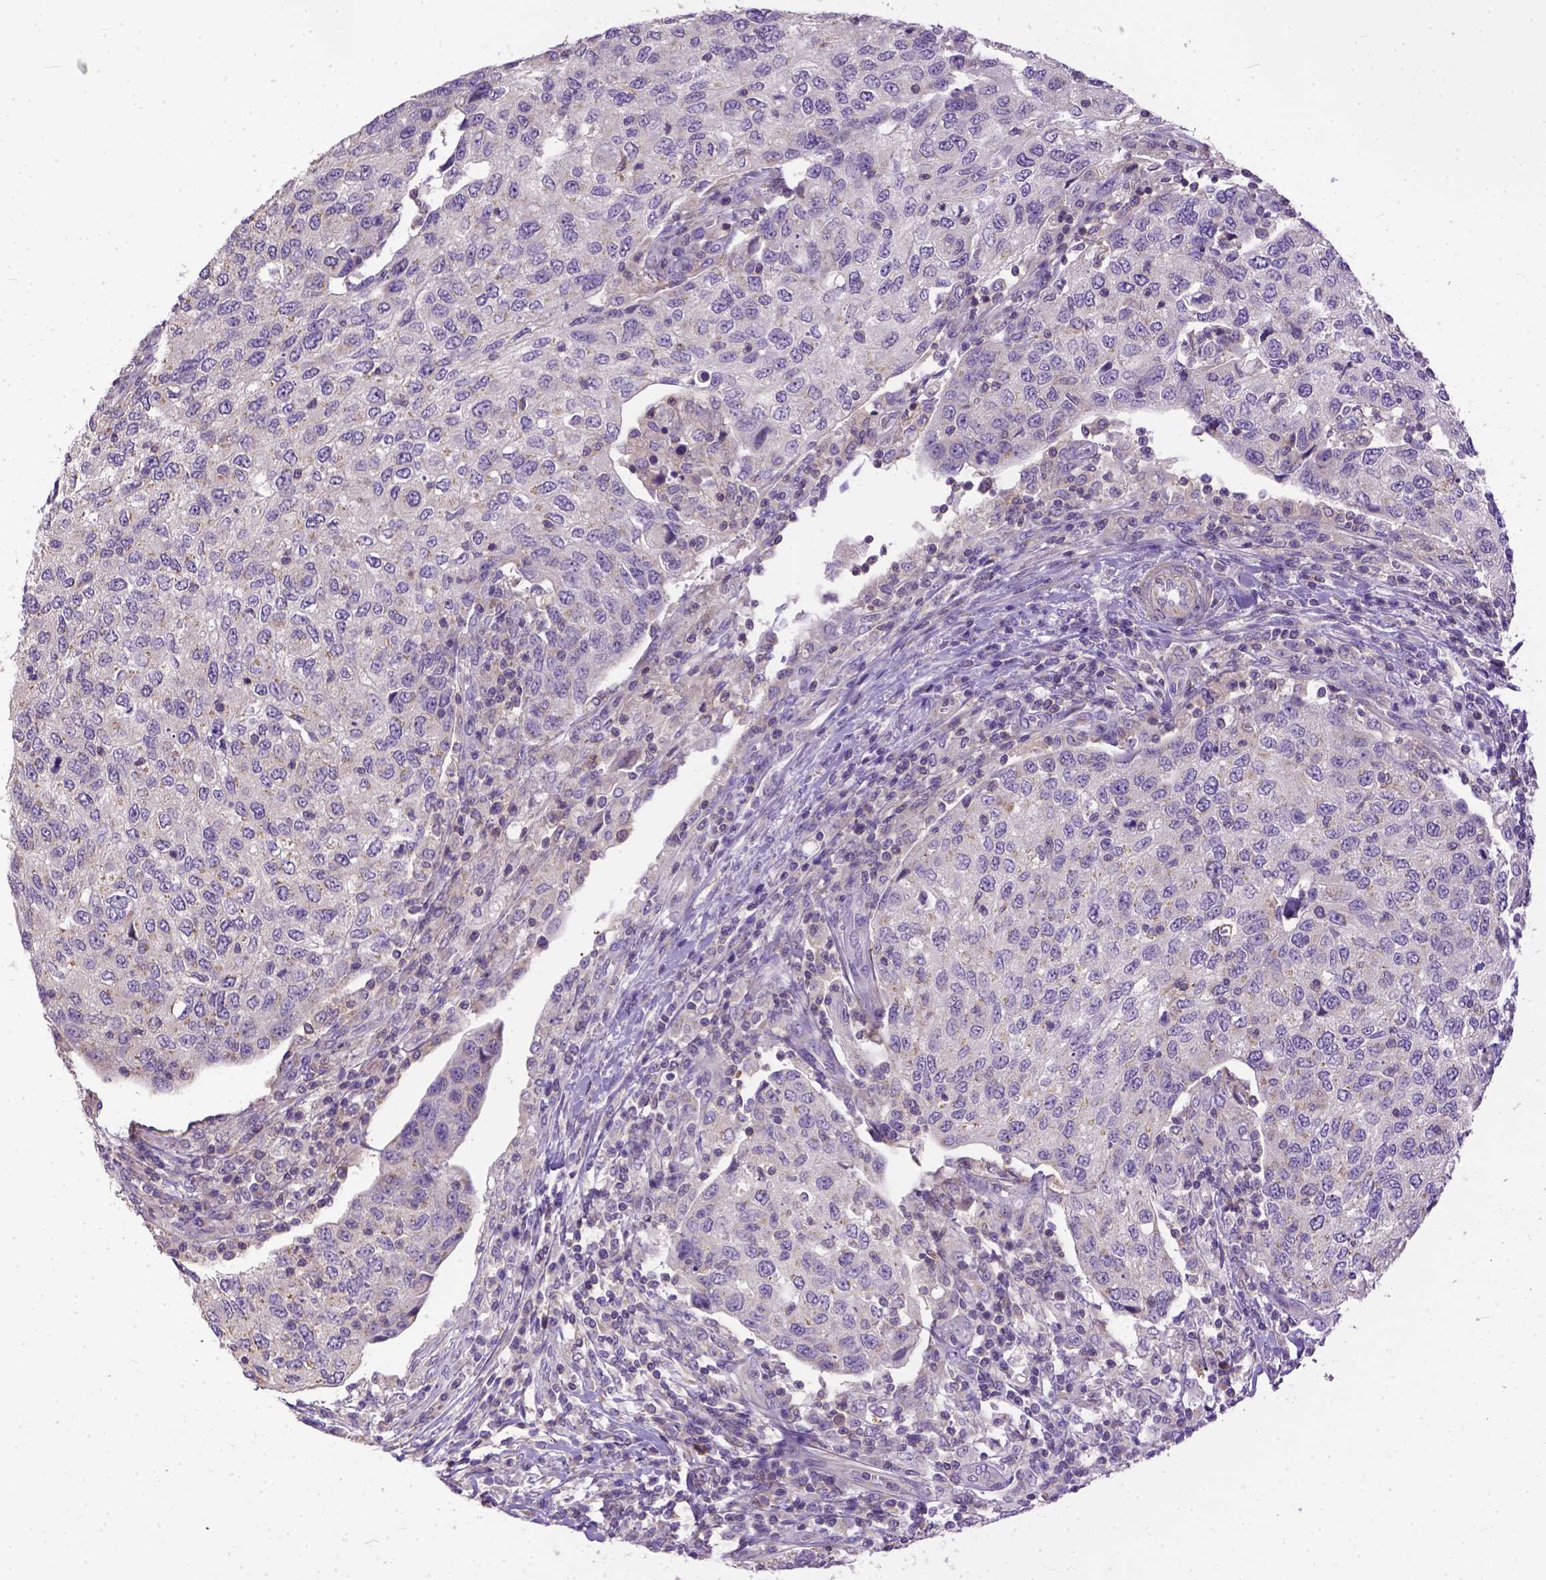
{"staining": {"intensity": "negative", "quantity": "none", "location": "none"}, "tissue": "urothelial cancer", "cell_type": "Tumor cells", "image_type": "cancer", "snomed": [{"axis": "morphology", "description": "Urothelial carcinoma, High grade"}, {"axis": "topography", "description": "Urinary bladder"}], "caption": "A photomicrograph of human high-grade urothelial carcinoma is negative for staining in tumor cells. (Stains: DAB immunohistochemistry (IHC) with hematoxylin counter stain, Microscopy: brightfield microscopy at high magnification).", "gene": "BANF2", "patient": {"sex": "female", "age": 78}}